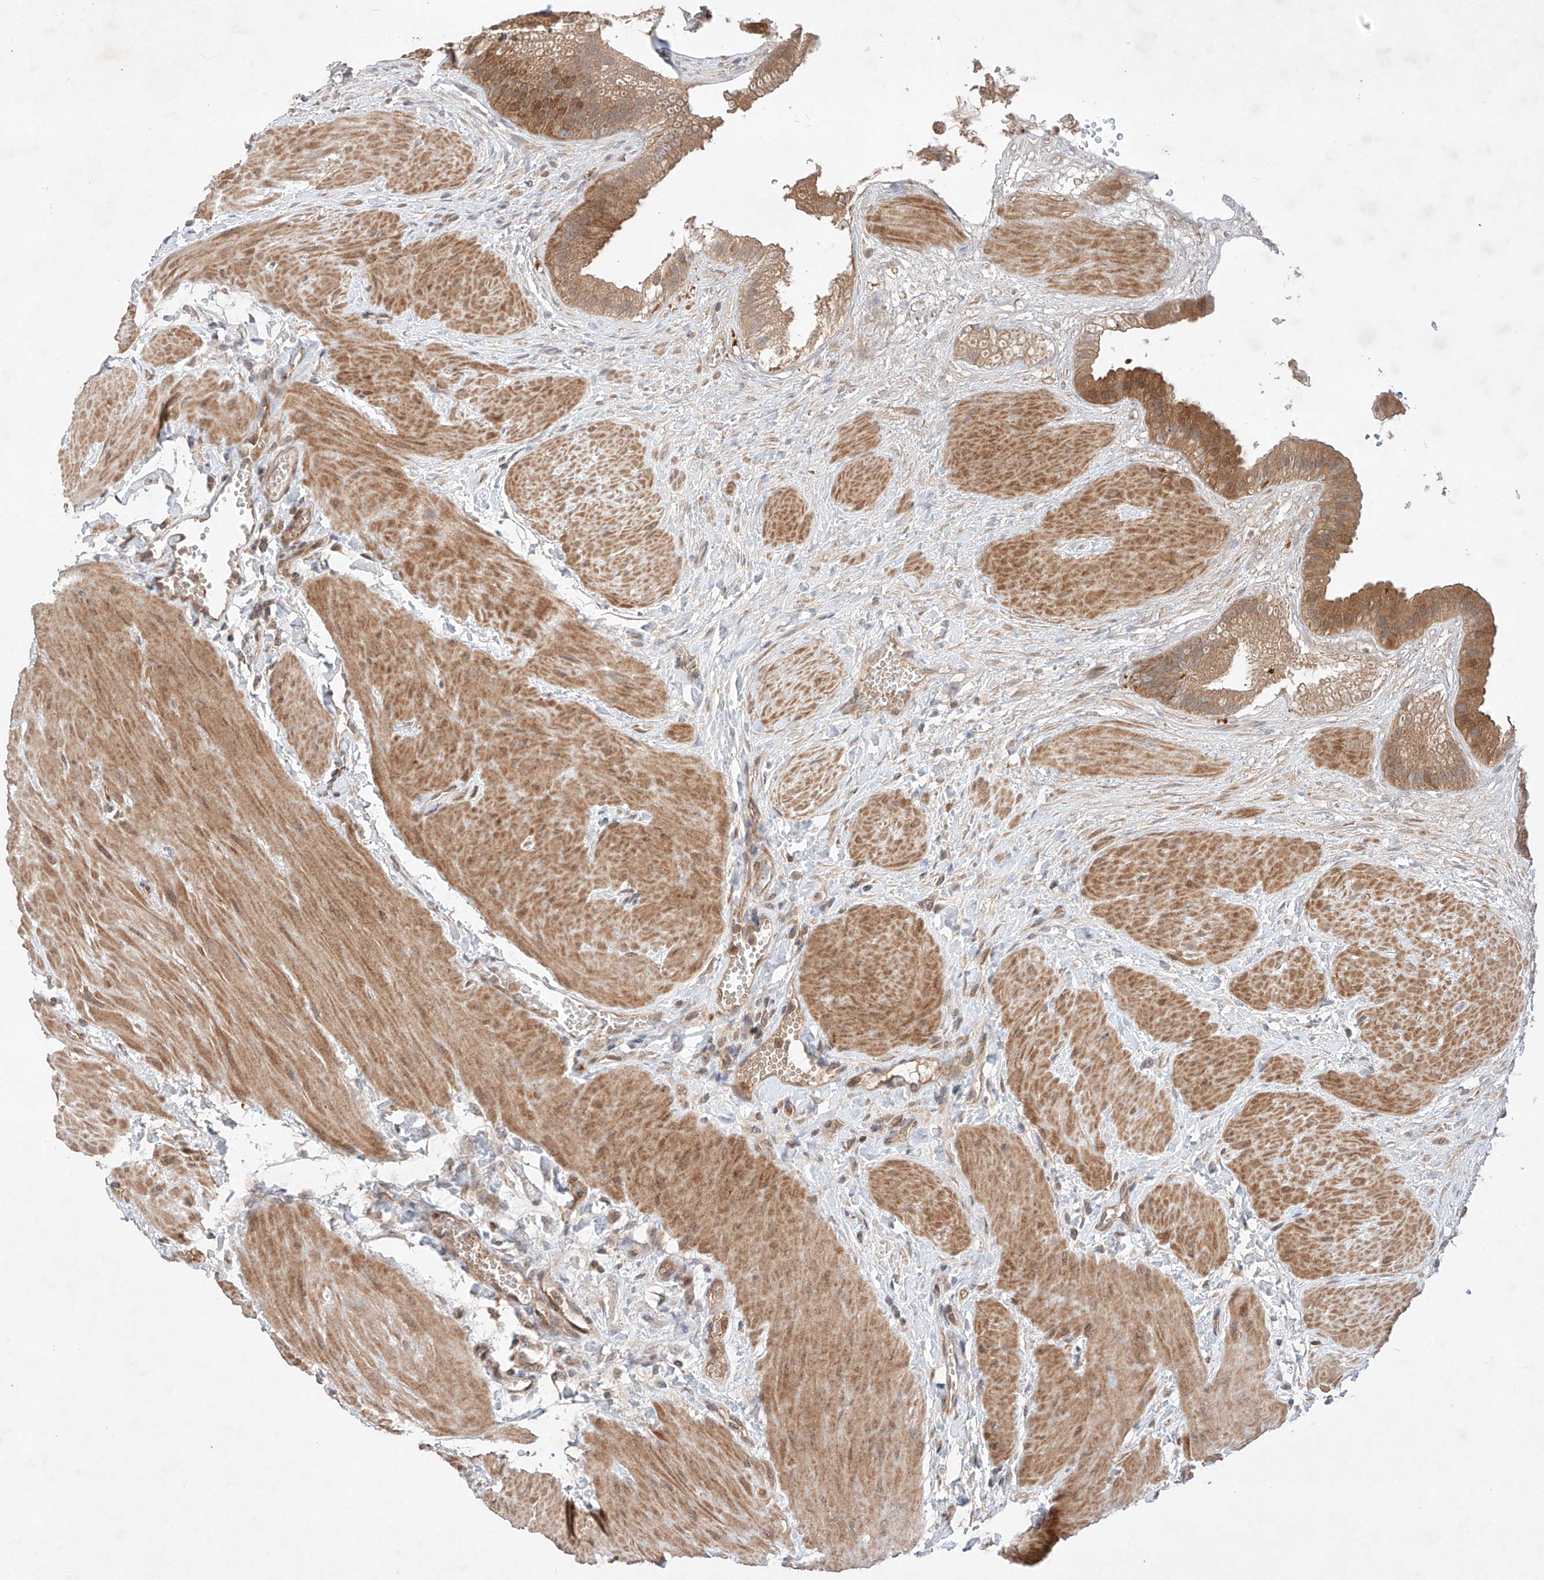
{"staining": {"intensity": "strong", "quantity": ">75%", "location": "cytoplasmic/membranous"}, "tissue": "gallbladder", "cell_type": "Glandular cells", "image_type": "normal", "snomed": [{"axis": "morphology", "description": "Normal tissue, NOS"}, {"axis": "topography", "description": "Gallbladder"}], "caption": "The image shows staining of normal gallbladder, revealing strong cytoplasmic/membranous protein positivity (brown color) within glandular cells.", "gene": "ZNF124", "patient": {"sex": "male", "age": 55}}